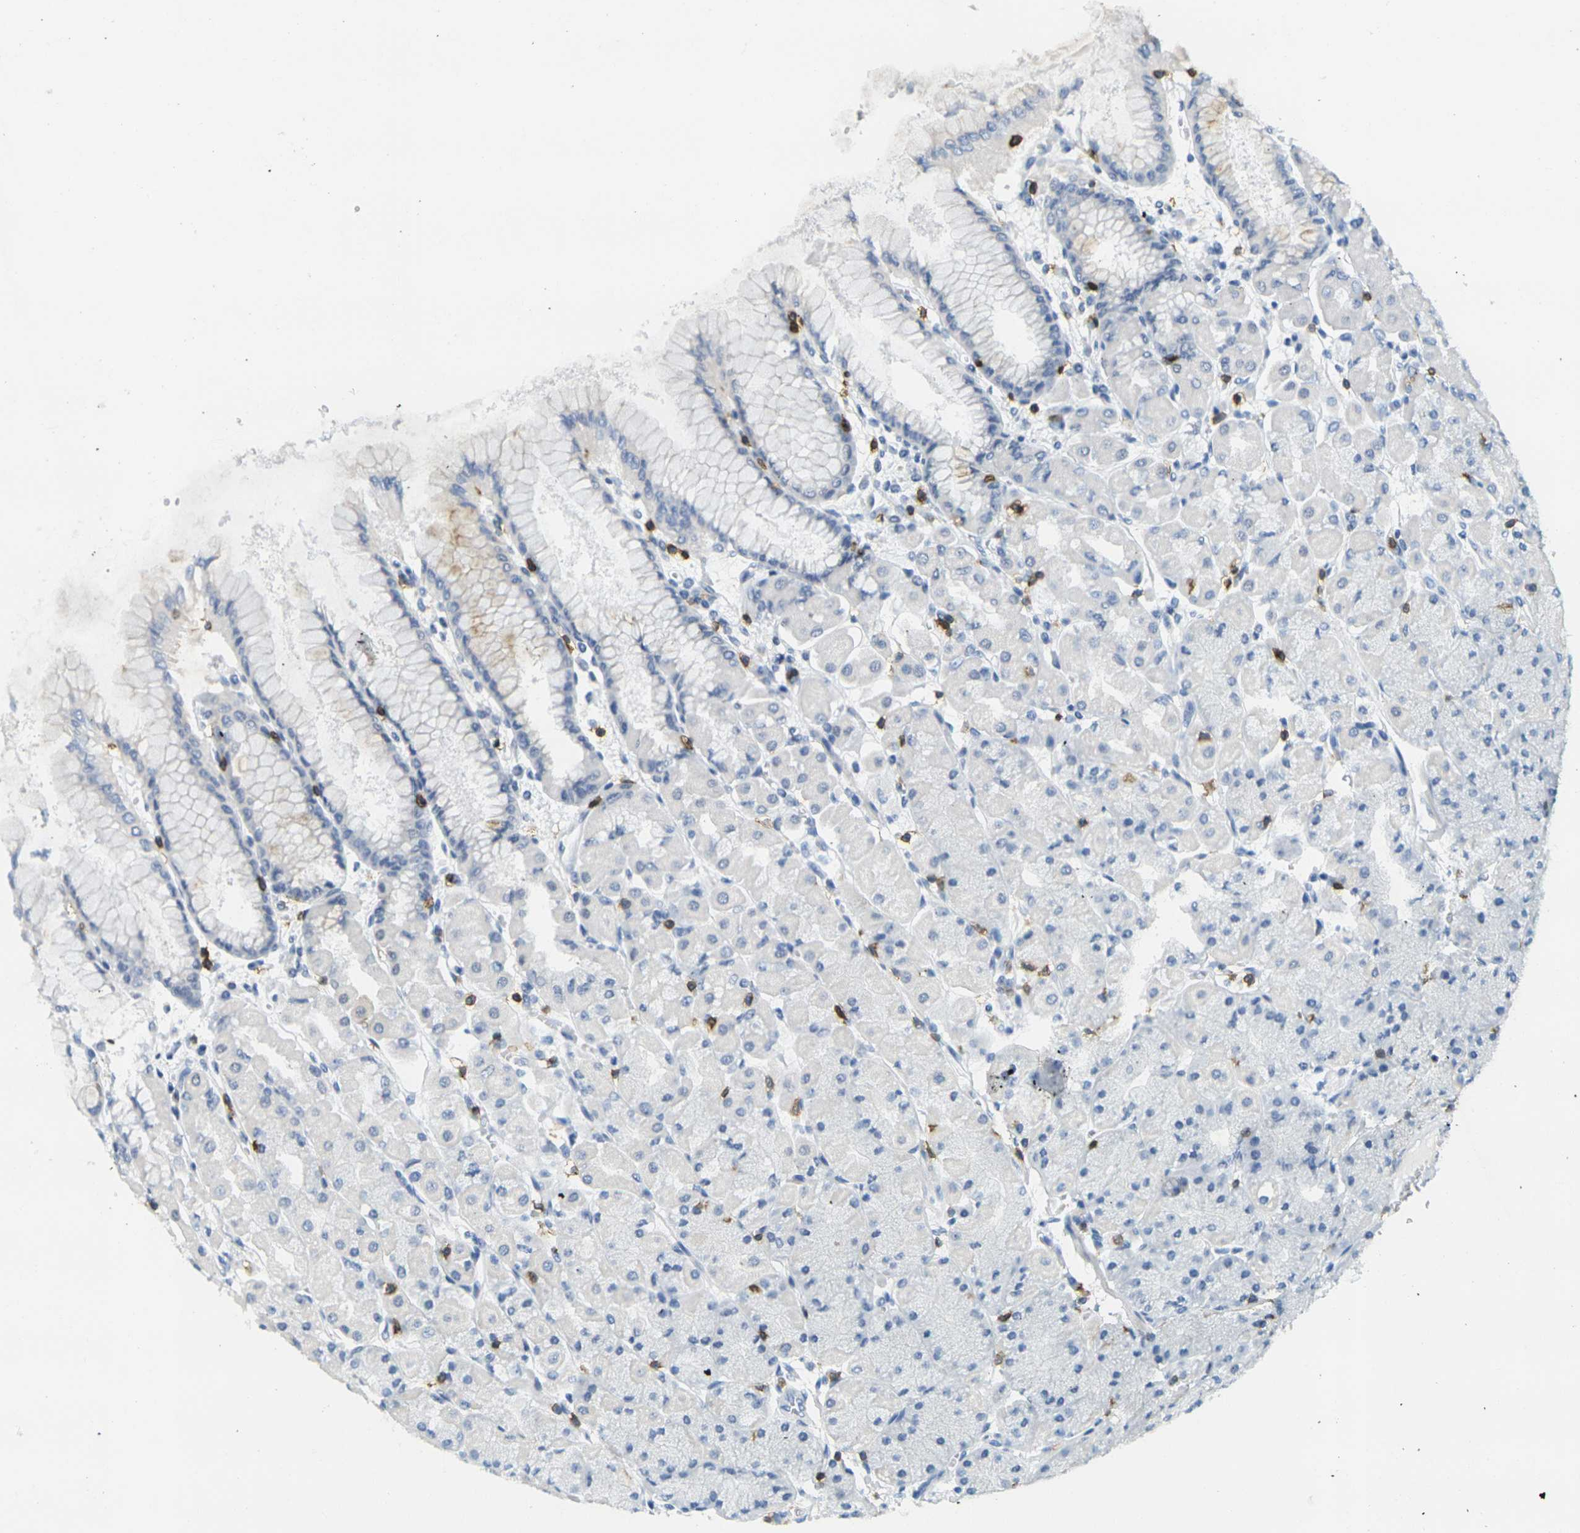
{"staining": {"intensity": "negative", "quantity": "none", "location": "none"}, "tissue": "stomach", "cell_type": "Glandular cells", "image_type": "normal", "snomed": [{"axis": "morphology", "description": "Normal tissue, NOS"}, {"axis": "topography", "description": "Stomach, upper"}], "caption": "Immunohistochemistry (IHC) of benign stomach reveals no expression in glandular cells. The staining was performed using DAB (3,3'-diaminobenzidine) to visualize the protein expression in brown, while the nuclei were stained in blue with hematoxylin (Magnification: 20x).", "gene": "CD3D", "patient": {"sex": "female", "age": 56}}